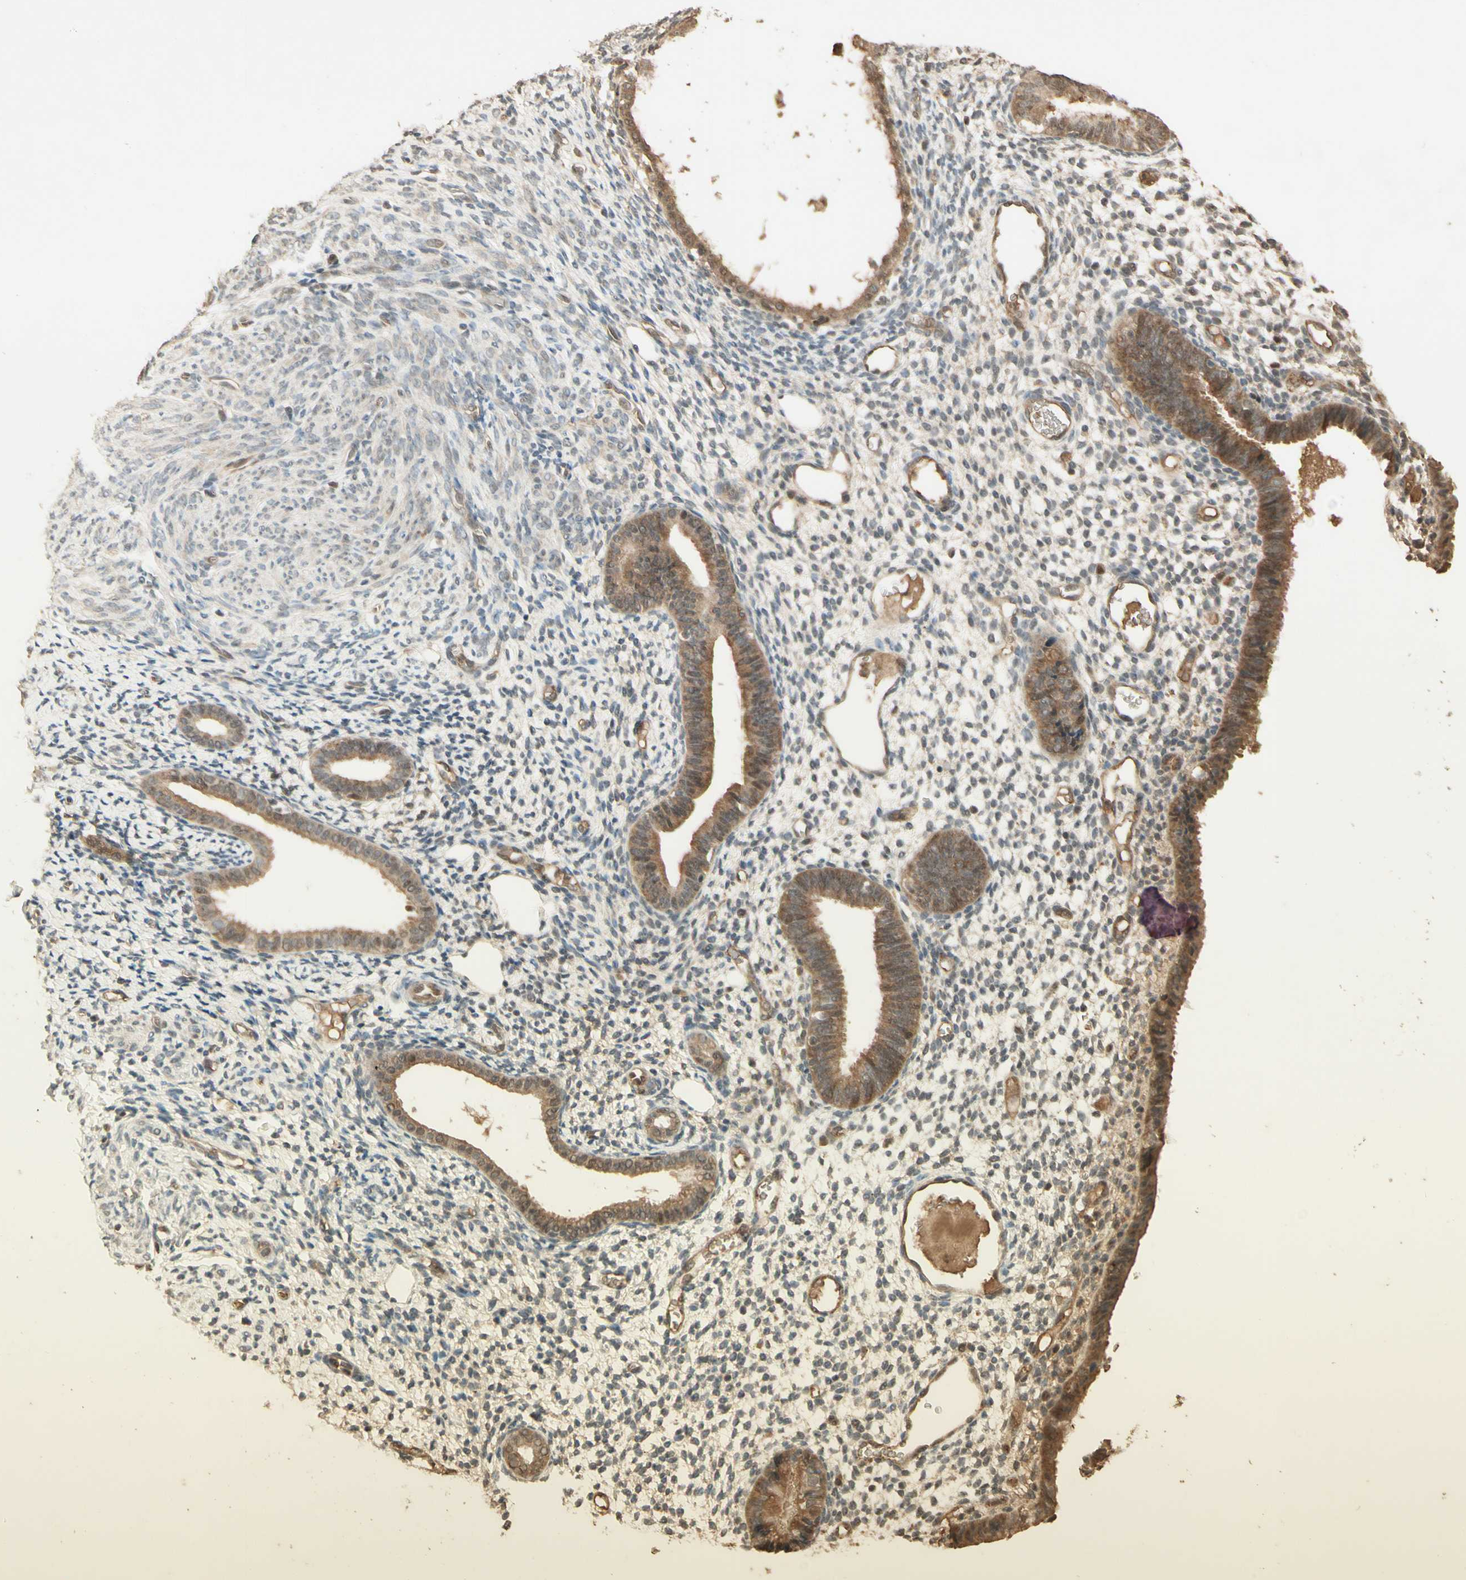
{"staining": {"intensity": "weak", "quantity": "25%-75%", "location": "cytoplasmic/membranous"}, "tissue": "endometrium", "cell_type": "Cells in endometrial stroma", "image_type": "normal", "snomed": [{"axis": "morphology", "description": "Normal tissue, NOS"}, {"axis": "topography", "description": "Endometrium"}], "caption": "Normal endometrium reveals weak cytoplasmic/membranous staining in approximately 25%-75% of cells in endometrial stroma Nuclei are stained in blue..", "gene": "SMAD9", "patient": {"sex": "female", "age": 61}}